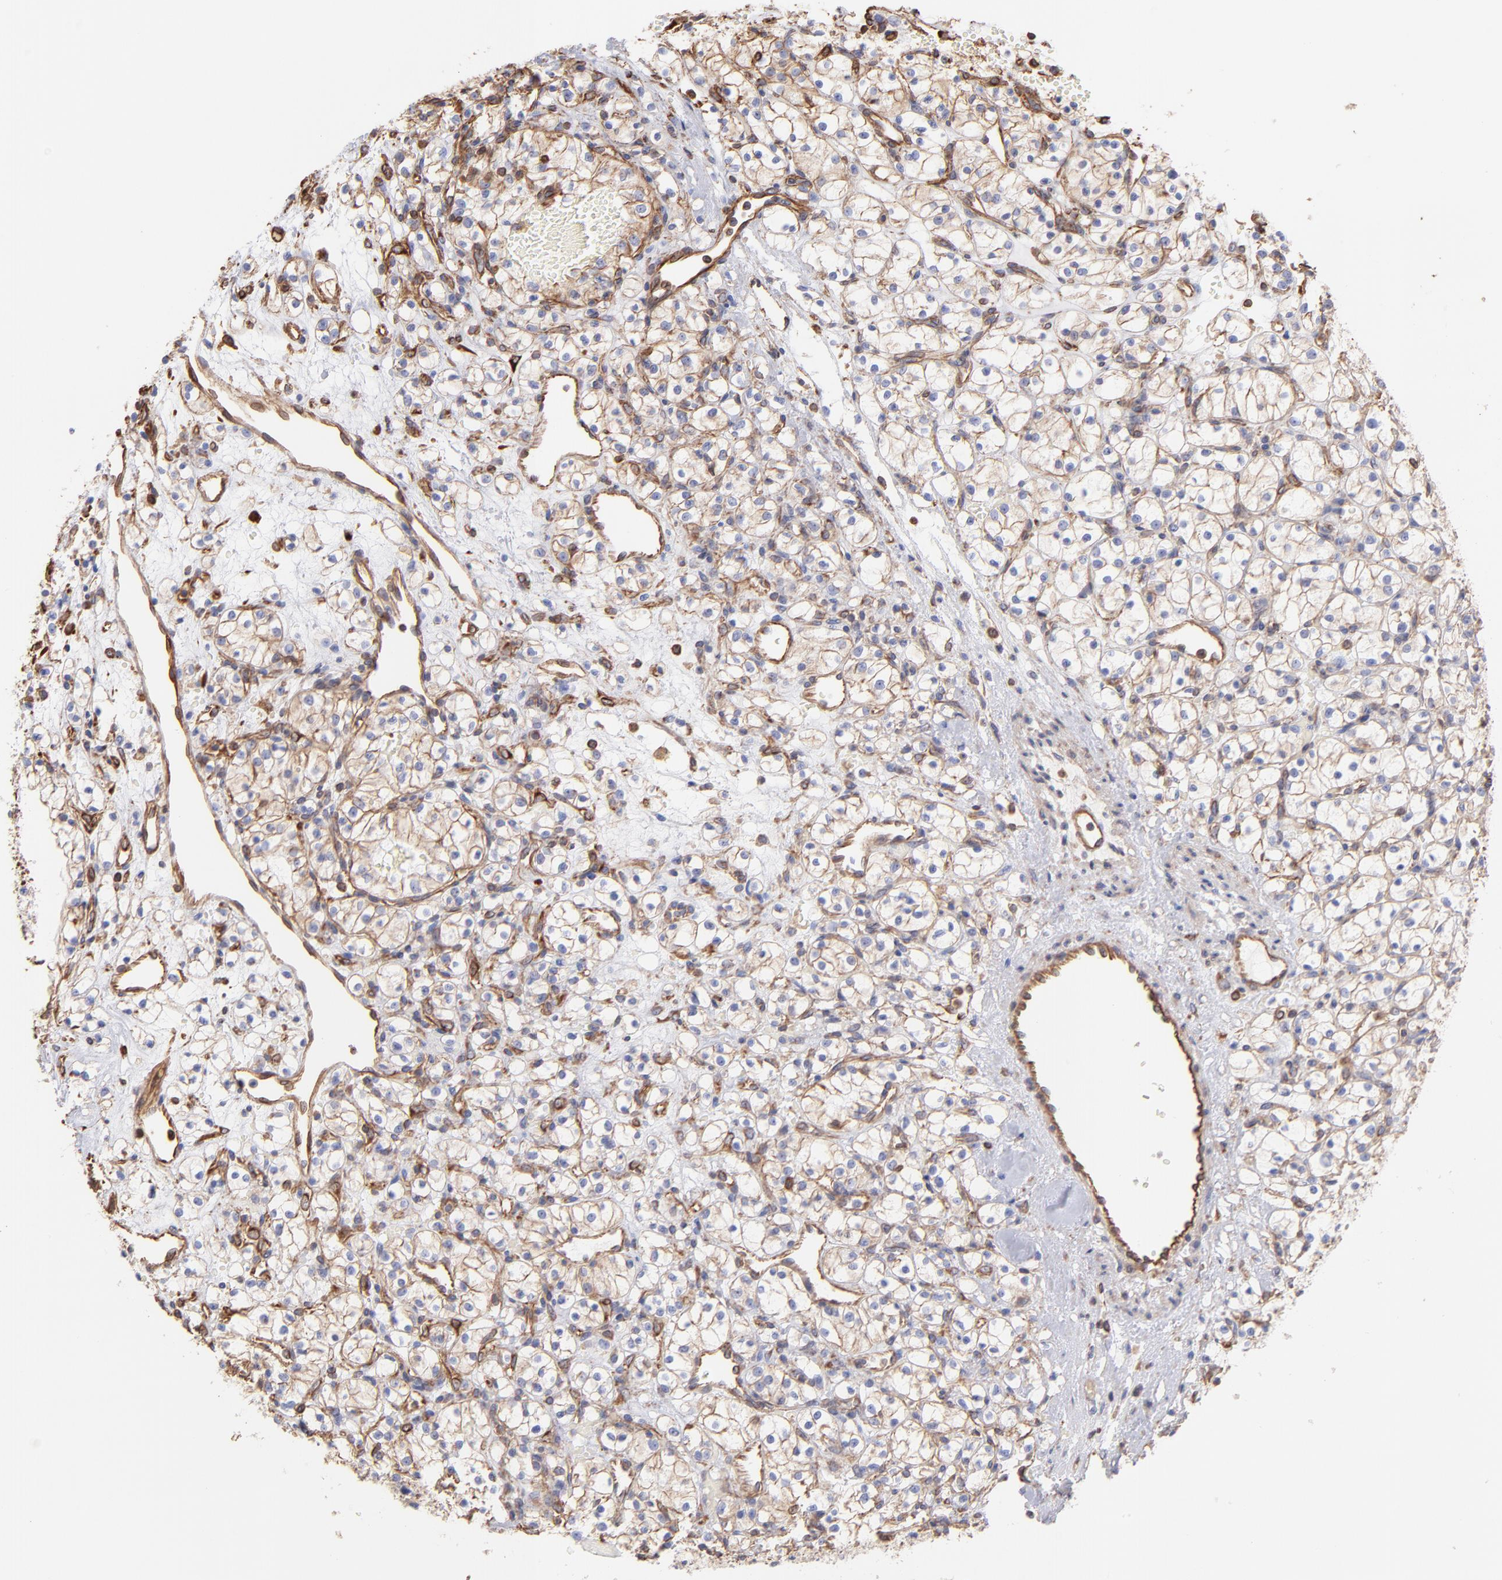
{"staining": {"intensity": "moderate", "quantity": ">75%", "location": "cytoplasmic/membranous"}, "tissue": "renal cancer", "cell_type": "Tumor cells", "image_type": "cancer", "snomed": [{"axis": "morphology", "description": "Adenocarcinoma, NOS"}, {"axis": "topography", "description": "Kidney"}], "caption": "Adenocarcinoma (renal) stained for a protein reveals moderate cytoplasmic/membranous positivity in tumor cells. (Brightfield microscopy of DAB IHC at high magnification).", "gene": "PLEC", "patient": {"sex": "female", "age": 60}}